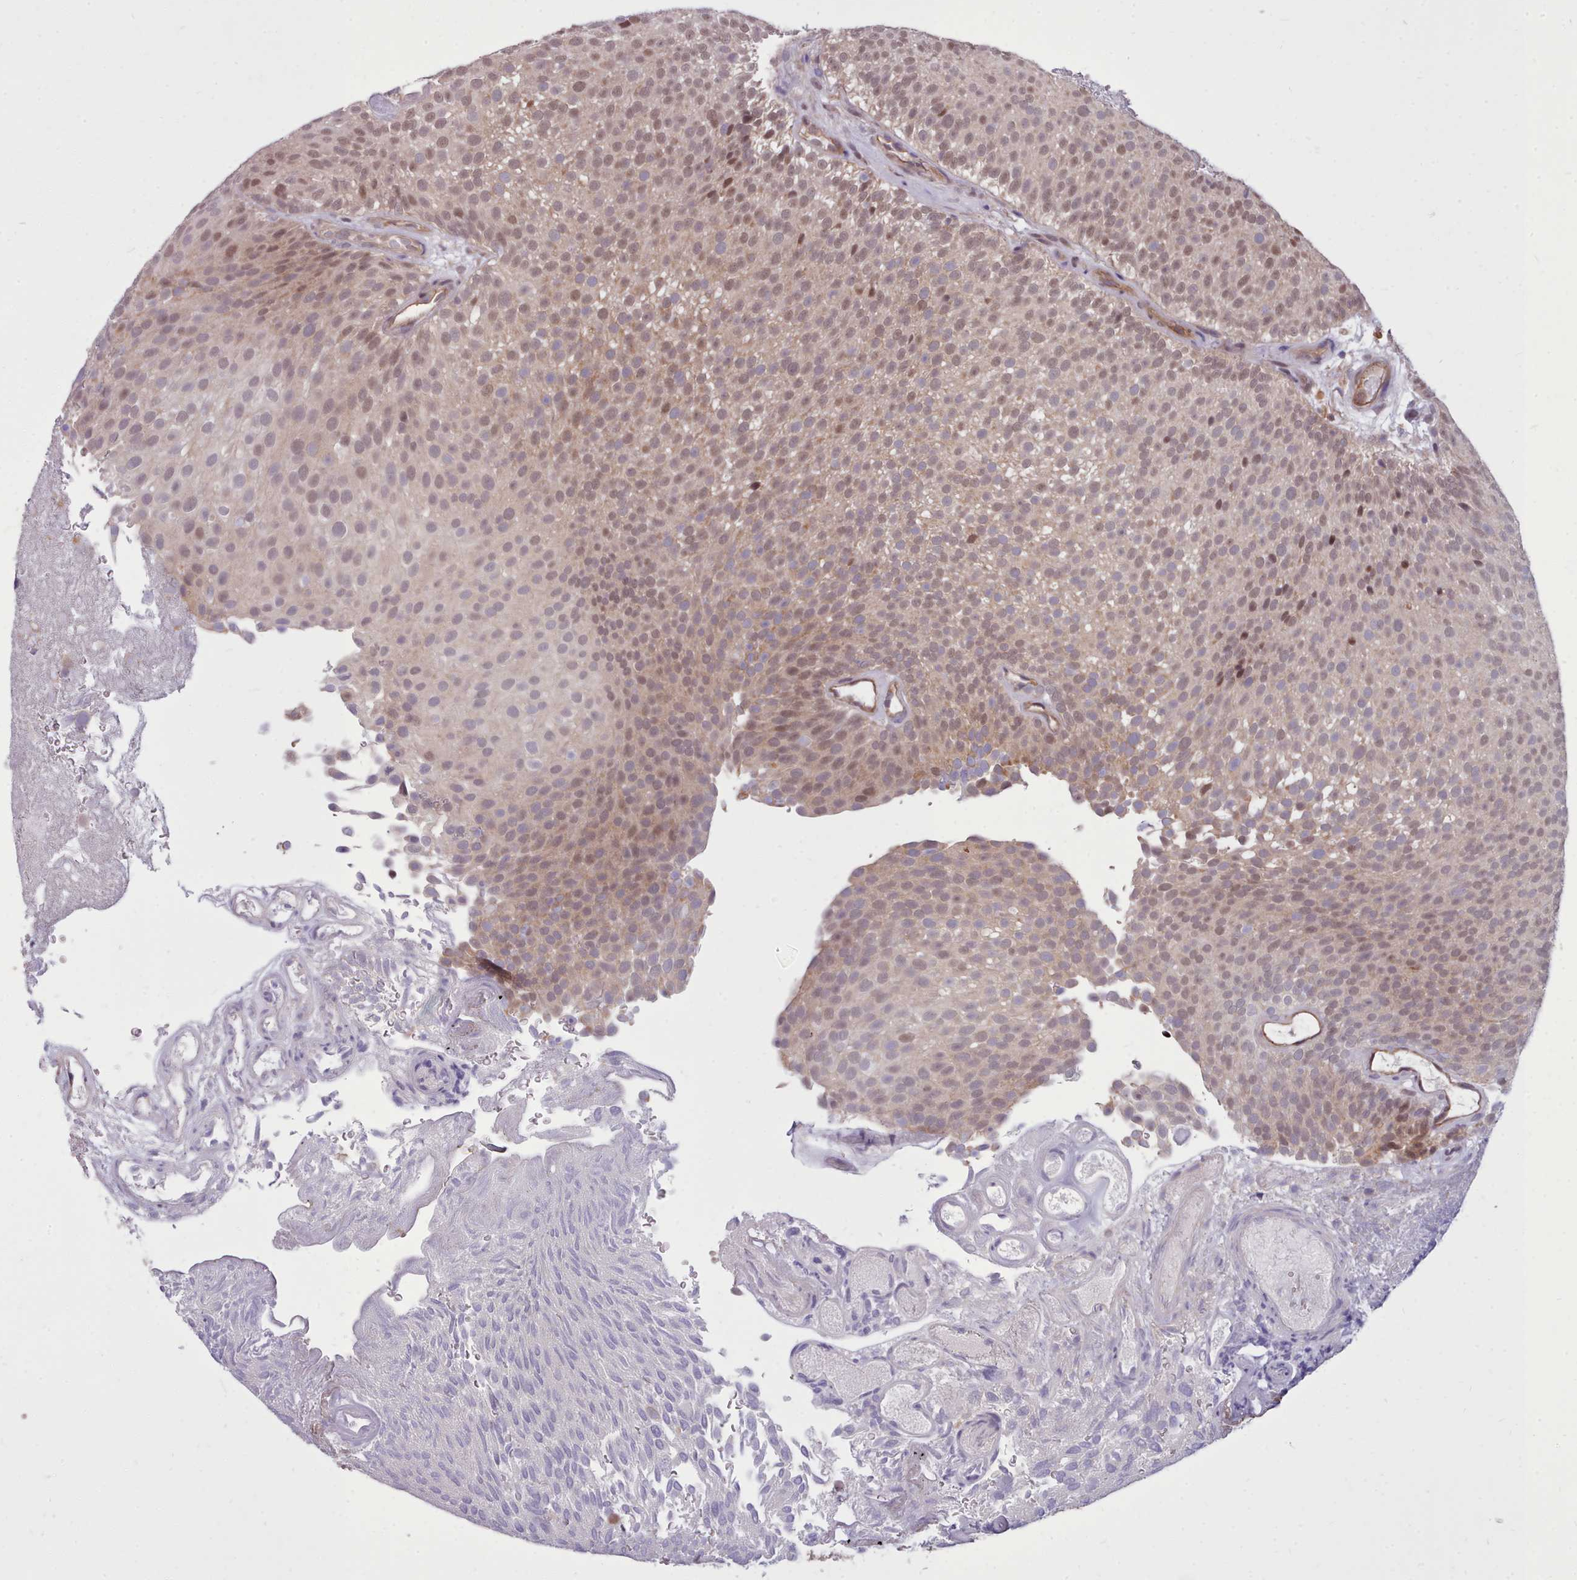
{"staining": {"intensity": "moderate", "quantity": ">75%", "location": "nuclear"}, "tissue": "urothelial cancer", "cell_type": "Tumor cells", "image_type": "cancer", "snomed": [{"axis": "morphology", "description": "Urothelial carcinoma, Low grade"}, {"axis": "topography", "description": "Urinary bladder"}], "caption": "Brown immunohistochemical staining in human urothelial cancer shows moderate nuclear staining in about >75% of tumor cells.", "gene": "AHCY", "patient": {"sex": "male", "age": 78}}